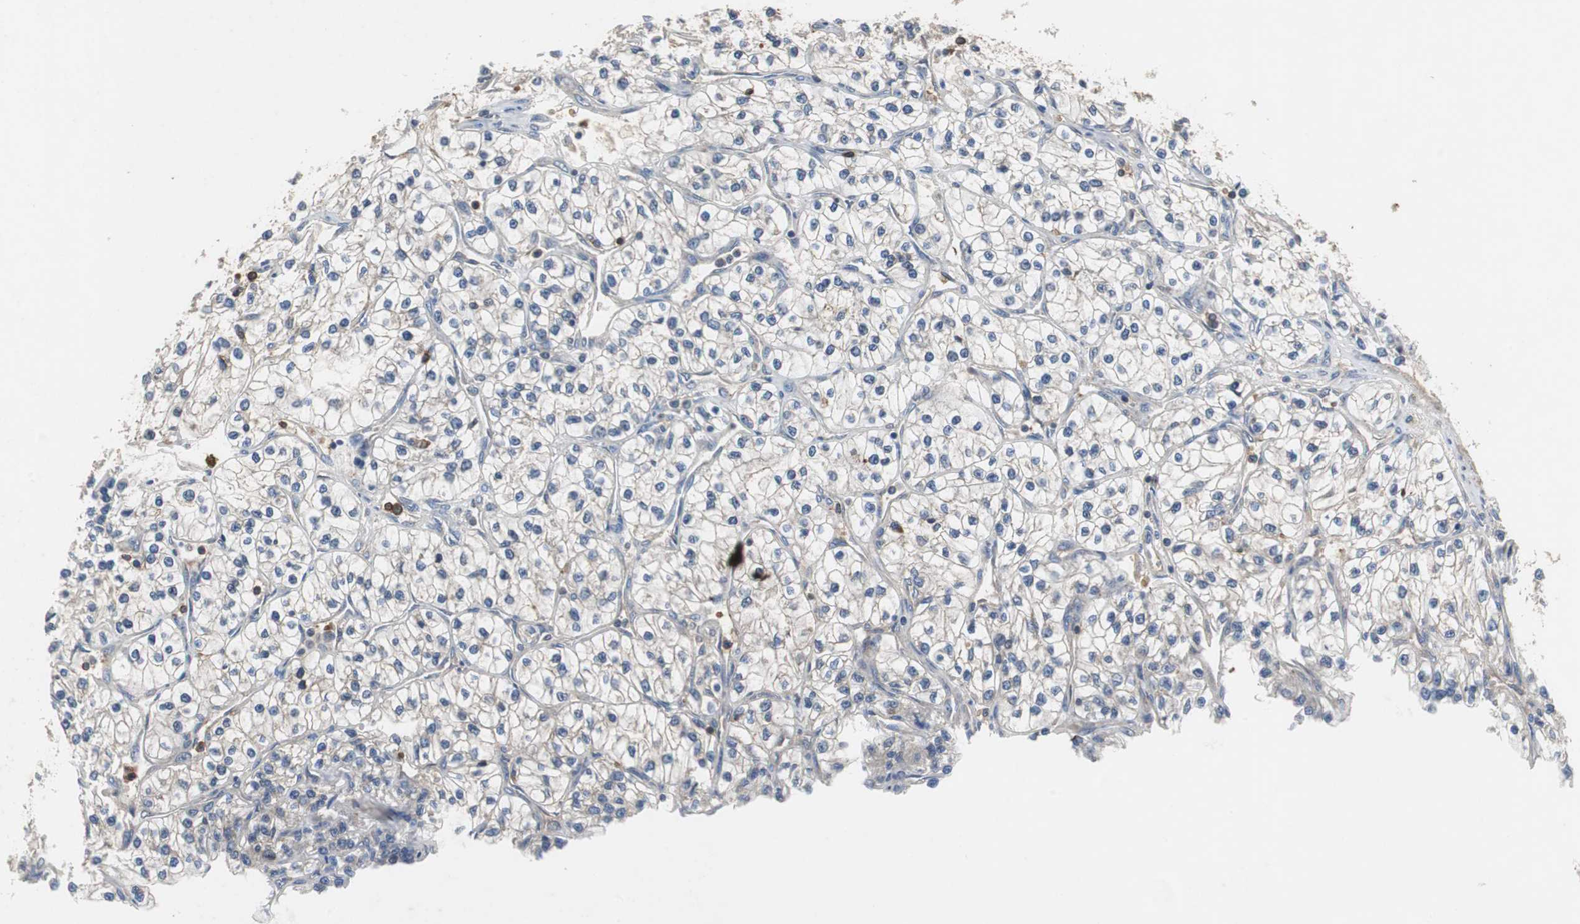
{"staining": {"intensity": "negative", "quantity": "none", "location": "none"}, "tissue": "renal cancer", "cell_type": "Tumor cells", "image_type": "cancer", "snomed": [{"axis": "morphology", "description": "Adenocarcinoma, NOS"}, {"axis": "topography", "description": "Kidney"}], "caption": "High power microscopy micrograph of an immunohistochemistry (IHC) histopathology image of renal cancer, revealing no significant expression in tumor cells.", "gene": "CALB2", "patient": {"sex": "female", "age": 57}}